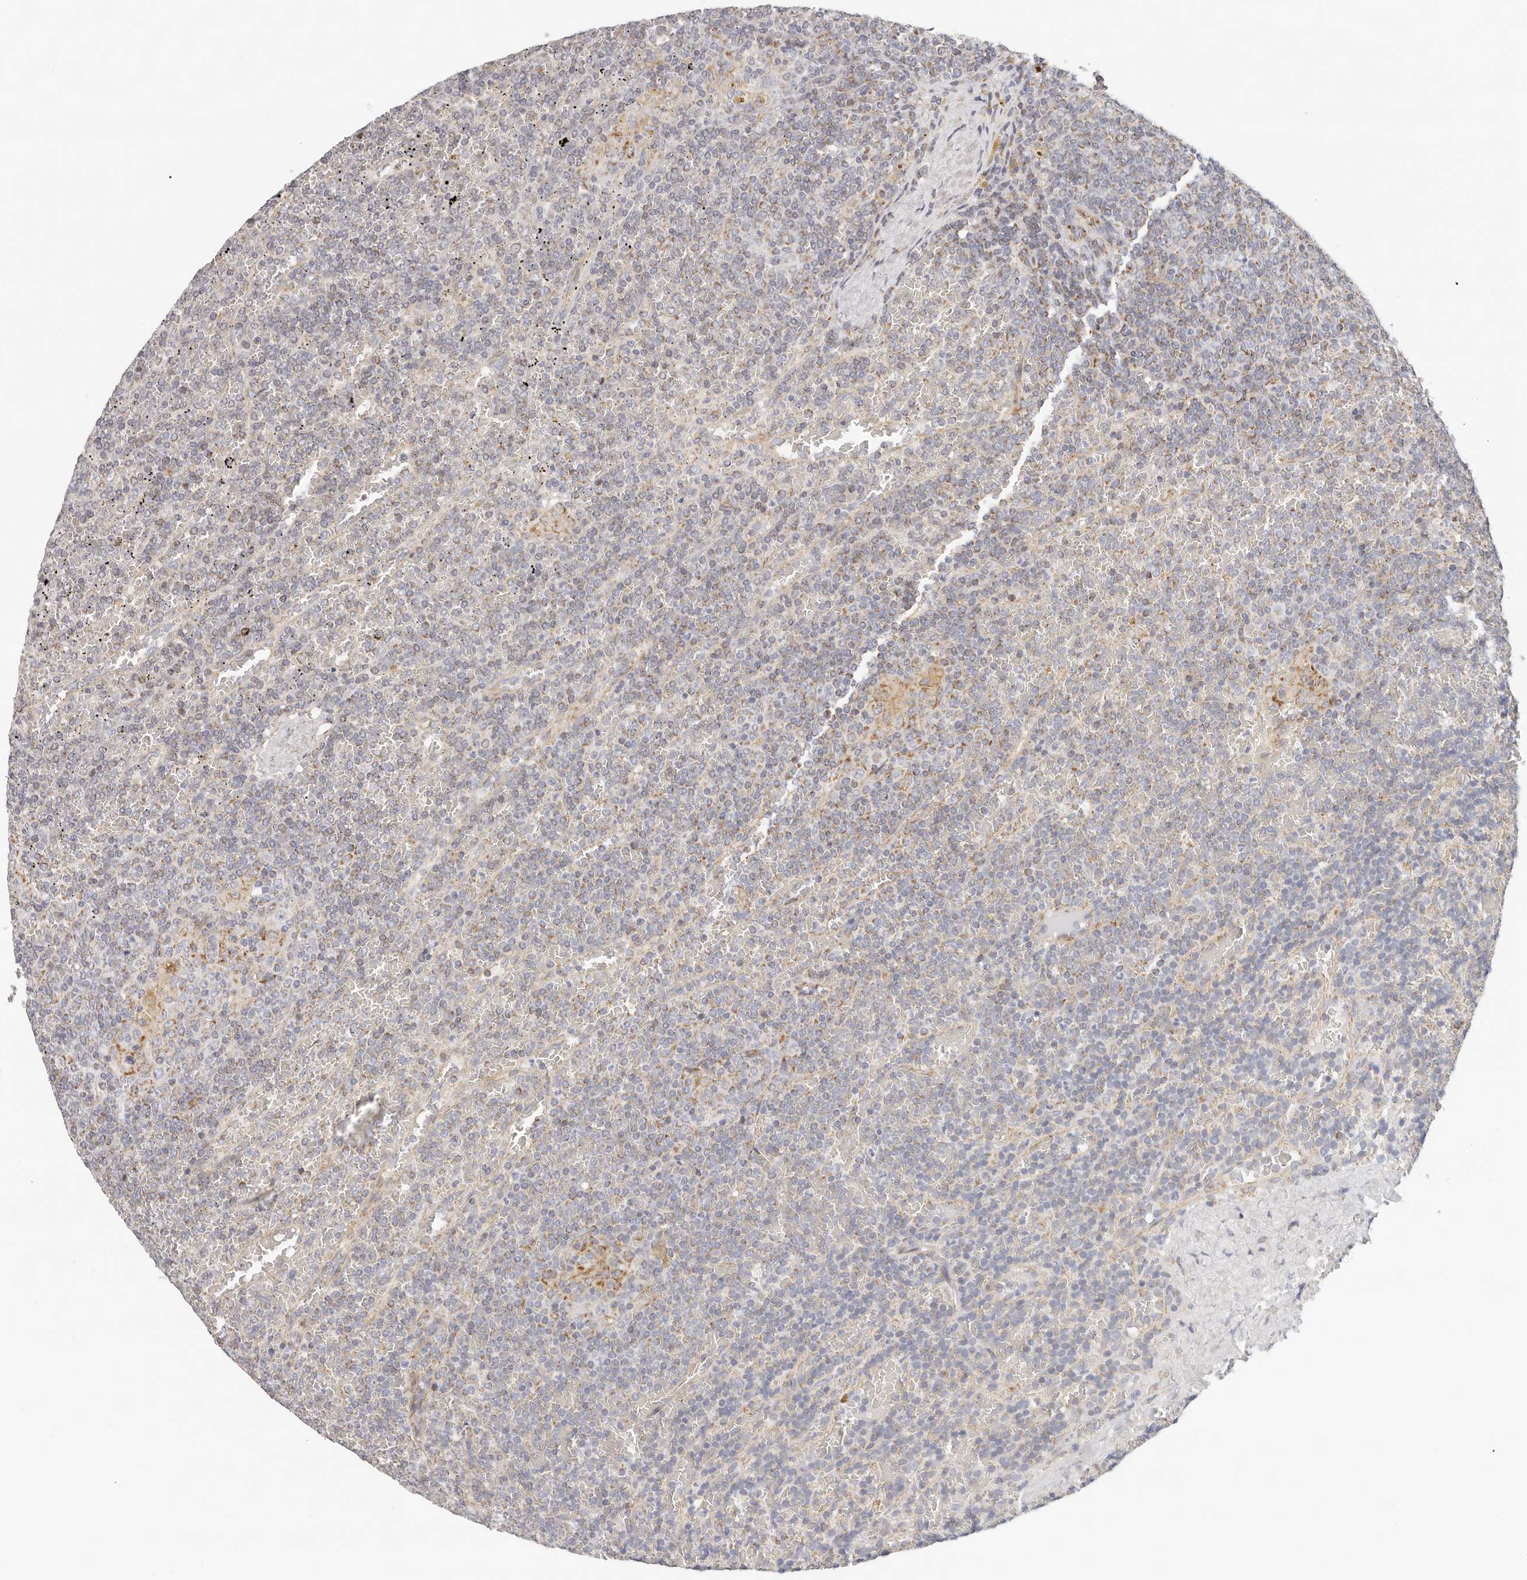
{"staining": {"intensity": "moderate", "quantity": "<25%", "location": "cytoplasmic/membranous"}, "tissue": "lymphoma", "cell_type": "Tumor cells", "image_type": "cancer", "snomed": [{"axis": "morphology", "description": "Malignant lymphoma, non-Hodgkin's type, Low grade"}, {"axis": "topography", "description": "Spleen"}], "caption": "A micrograph of human malignant lymphoma, non-Hodgkin's type (low-grade) stained for a protein displays moderate cytoplasmic/membranous brown staining in tumor cells.", "gene": "AFDN", "patient": {"sex": "female", "age": 19}}